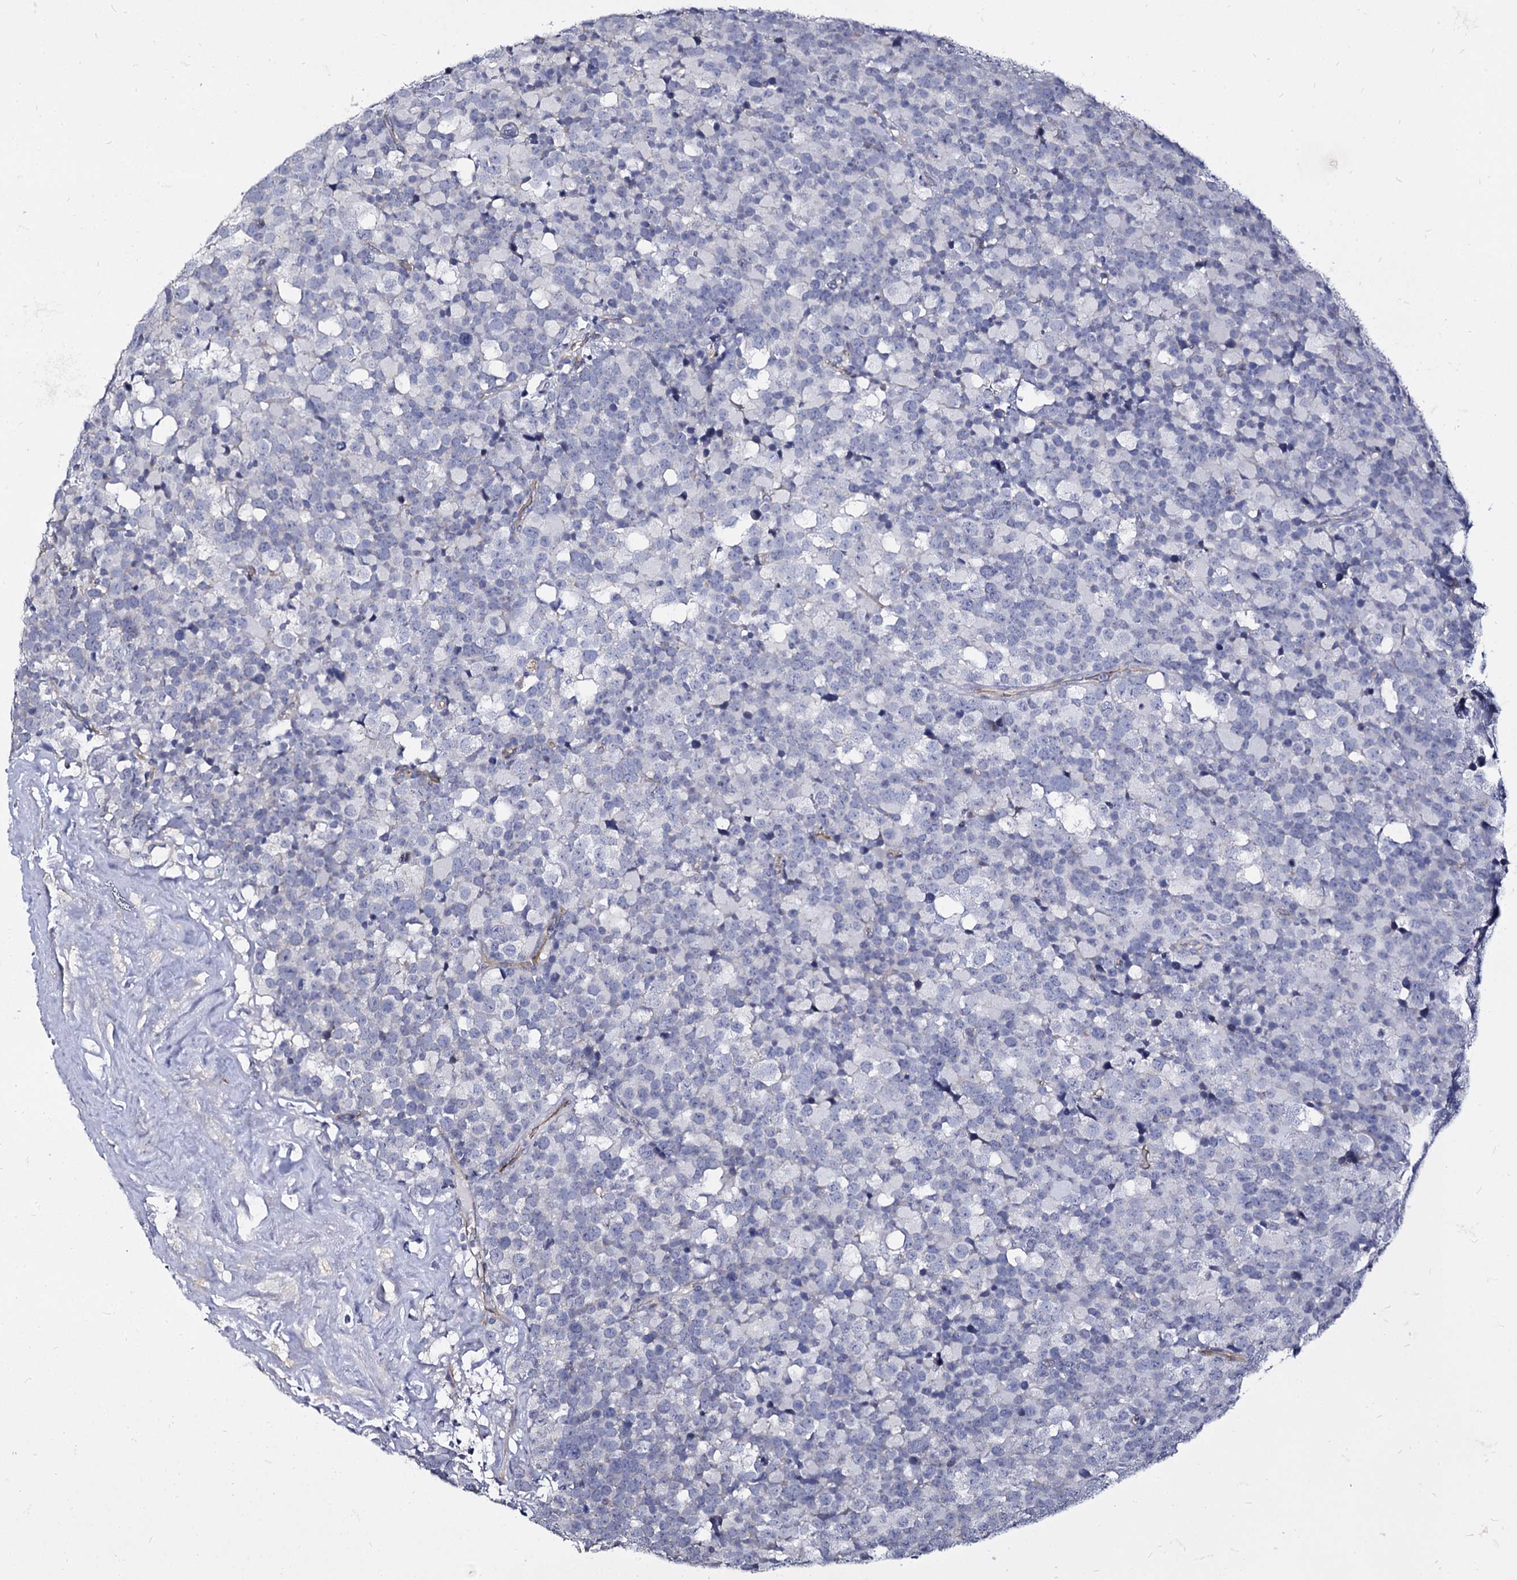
{"staining": {"intensity": "negative", "quantity": "none", "location": "none"}, "tissue": "testis cancer", "cell_type": "Tumor cells", "image_type": "cancer", "snomed": [{"axis": "morphology", "description": "Seminoma, NOS"}, {"axis": "topography", "description": "Testis"}], "caption": "Image shows no significant protein staining in tumor cells of seminoma (testis).", "gene": "CBFB", "patient": {"sex": "male", "age": 71}}